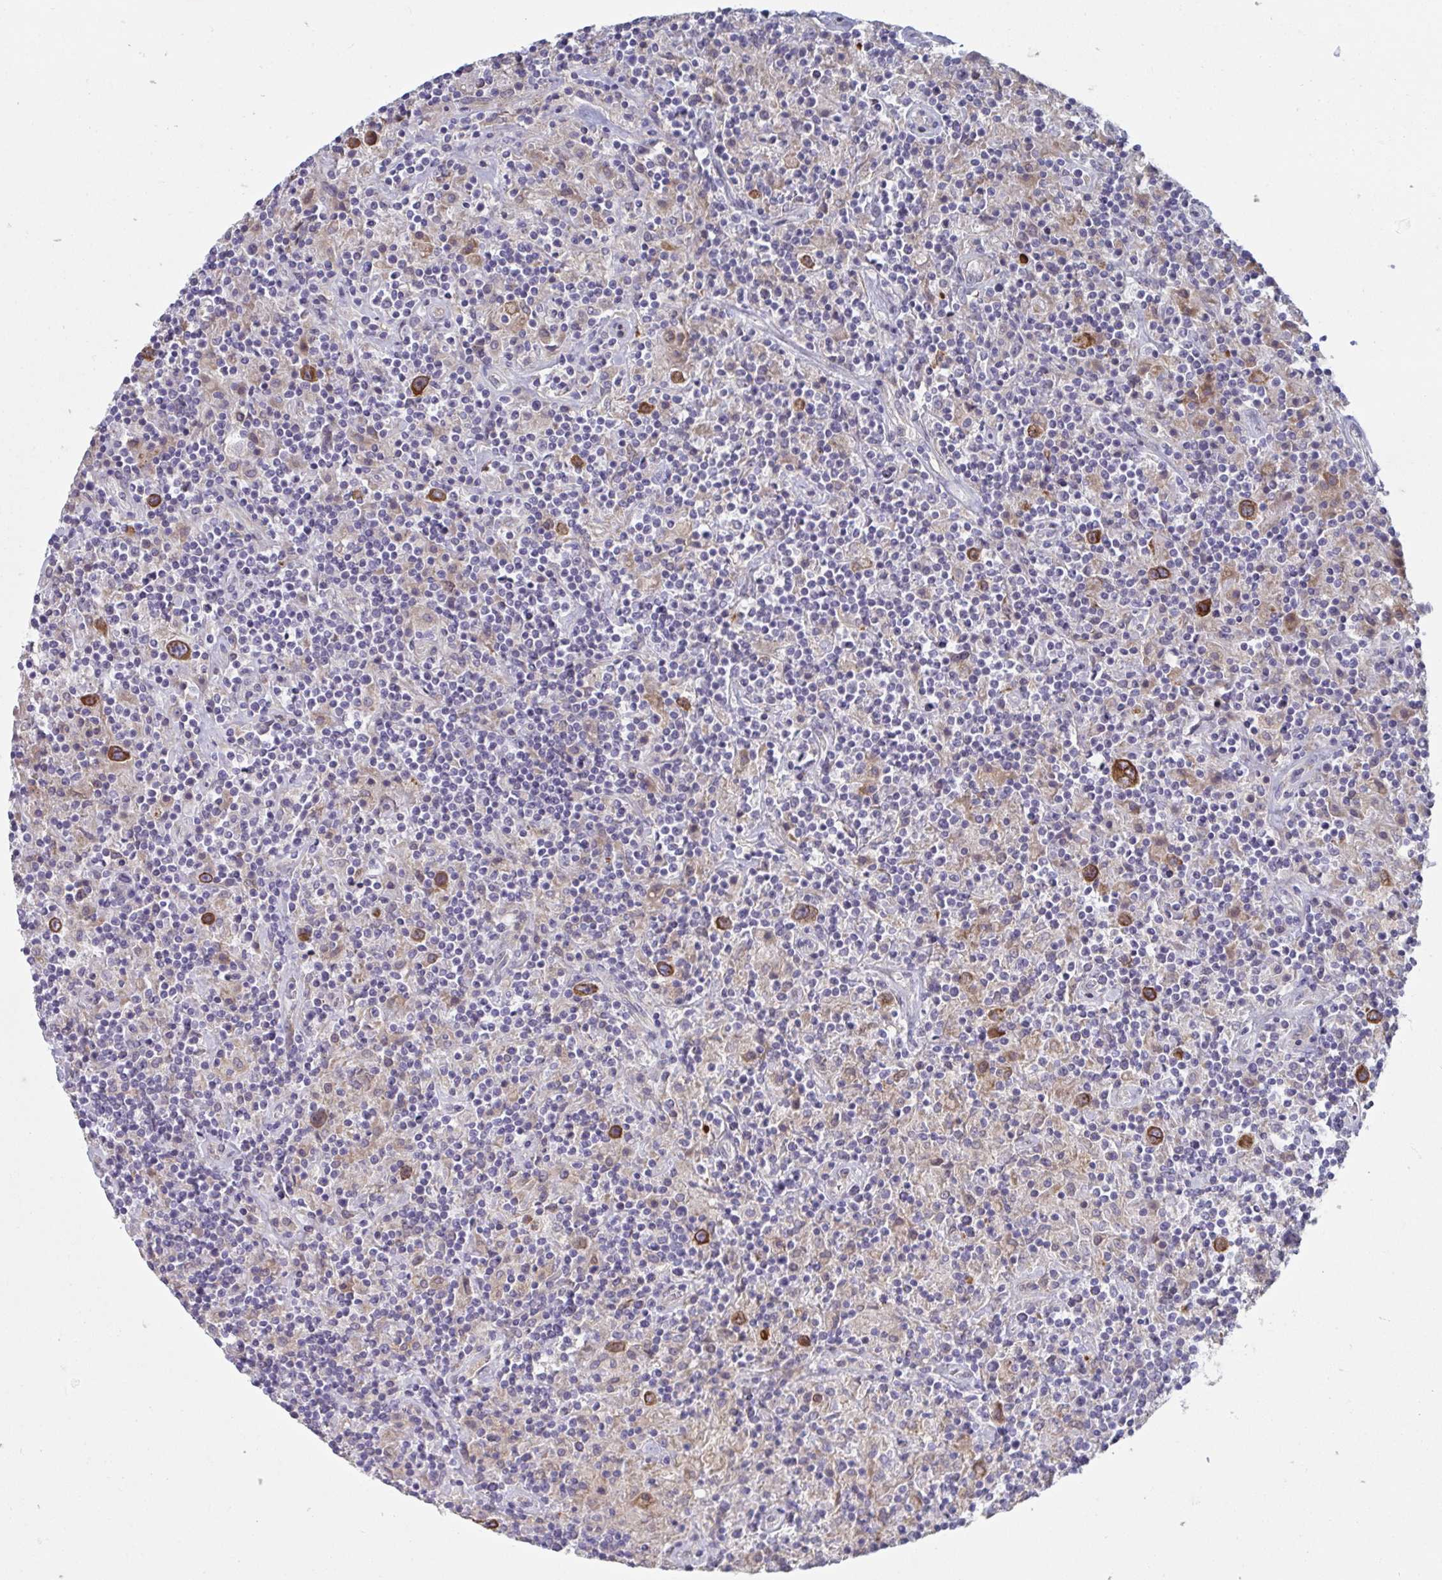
{"staining": {"intensity": "strong", "quantity": ">75%", "location": "cytoplasmic/membranous"}, "tissue": "lymphoma", "cell_type": "Tumor cells", "image_type": "cancer", "snomed": [{"axis": "morphology", "description": "Hodgkin's disease, NOS"}, {"axis": "topography", "description": "Lymph node"}], "caption": "A photomicrograph of Hodgkin's disease stained for a protein reveals strong cytoplasmic/membranous brown staining in tumor cells.", "gene": "PTPRD", "patient": {"sex": "male", "age": 70}}